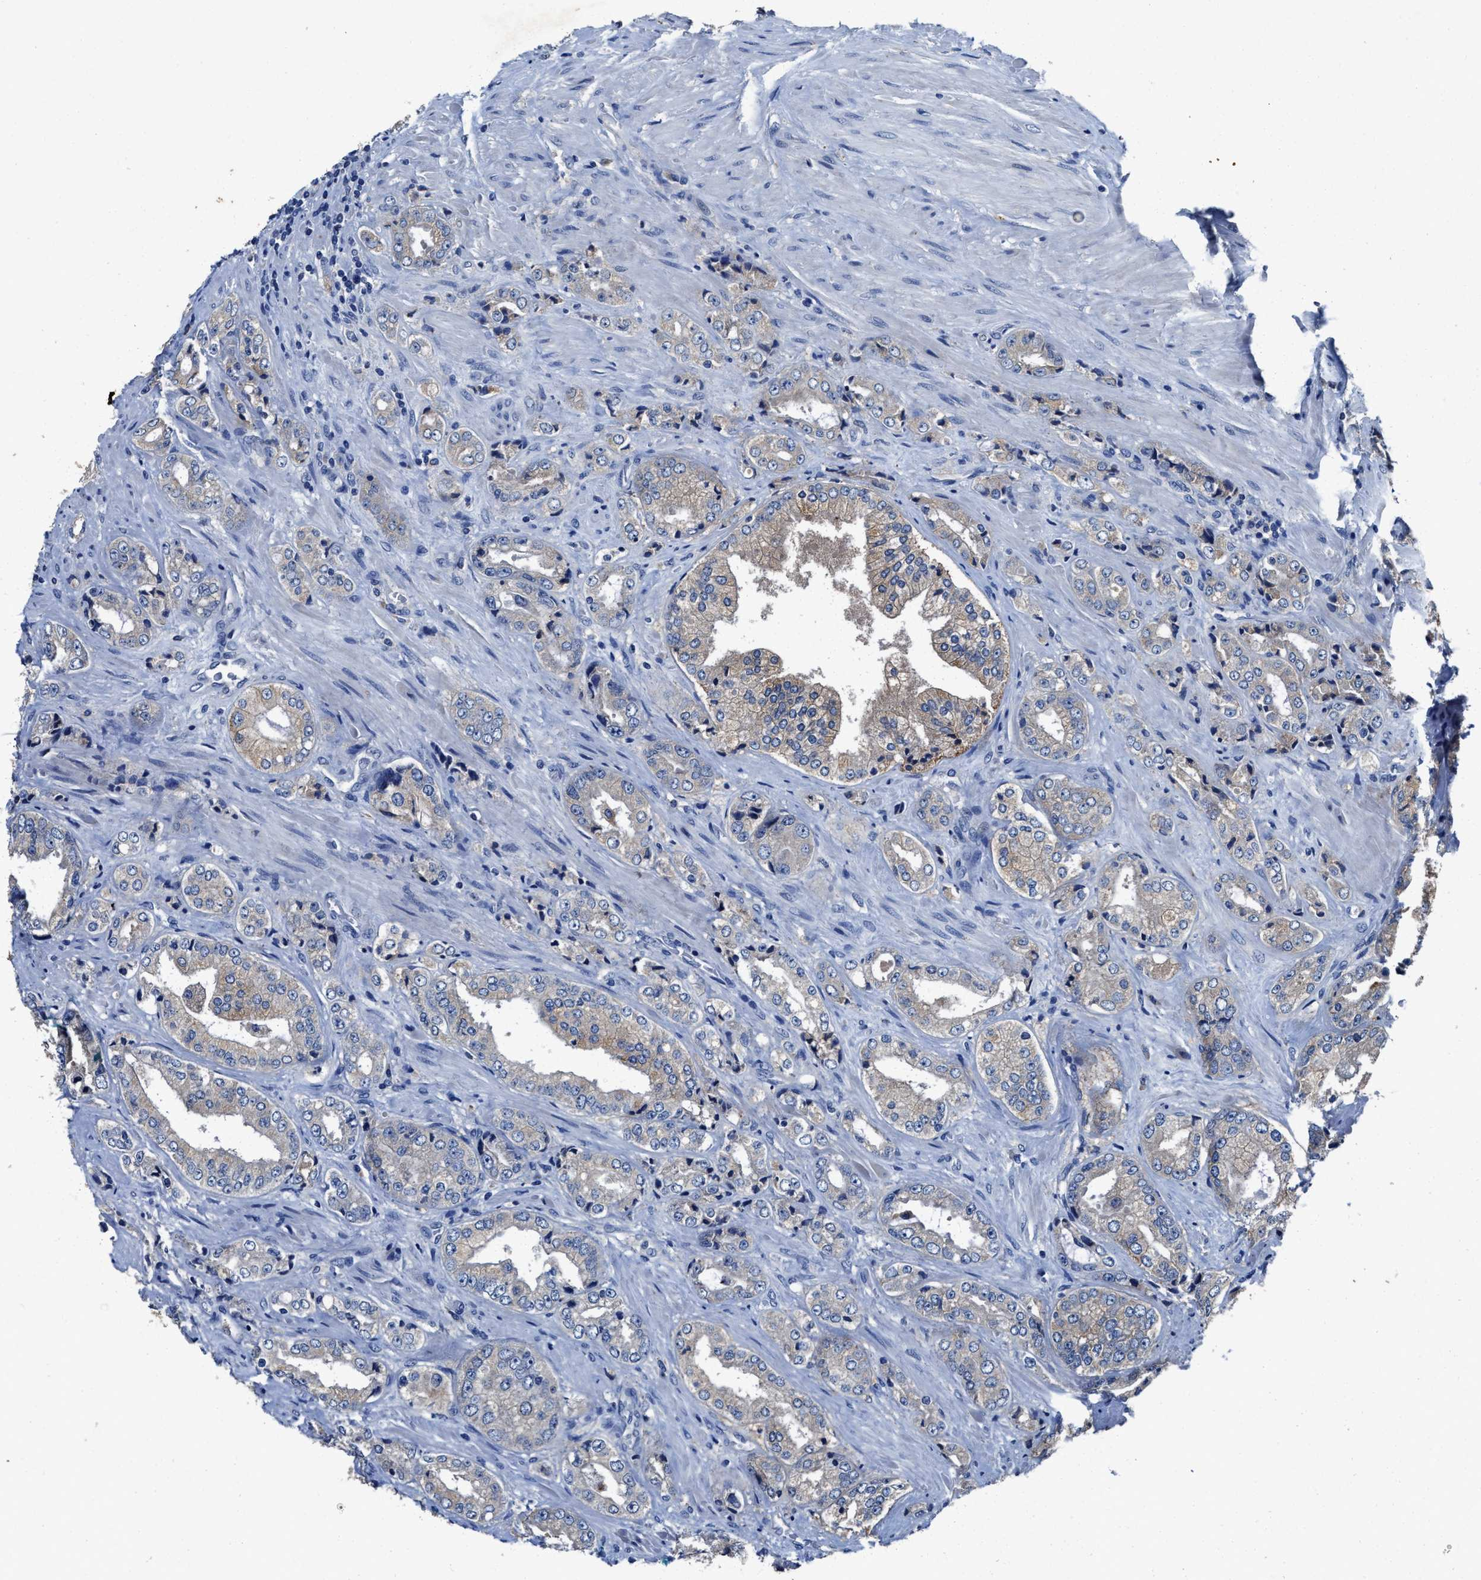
{"staining": {"intensity": "weak", "quantity": "<25%", "location": "cytoplasmic/membranous"}, "tissue": "prostate cancer", "cell_type": "Tumor cells", "image_type": "cancer", "snomed": [{"axis": "morphology", "description": "Adenocarcinoma, High grade"}, {"axis": "topography", "description": "Prostate"}], "caption": "Prostate cancer was stained to show a protein in brown. There is no significant staining in tumor cells. (Immunohistochemistry (ihc), brightfield microscopy, high magnification).", "gene": "UBR4", "patient": {"sex": "male", "age": 61}}